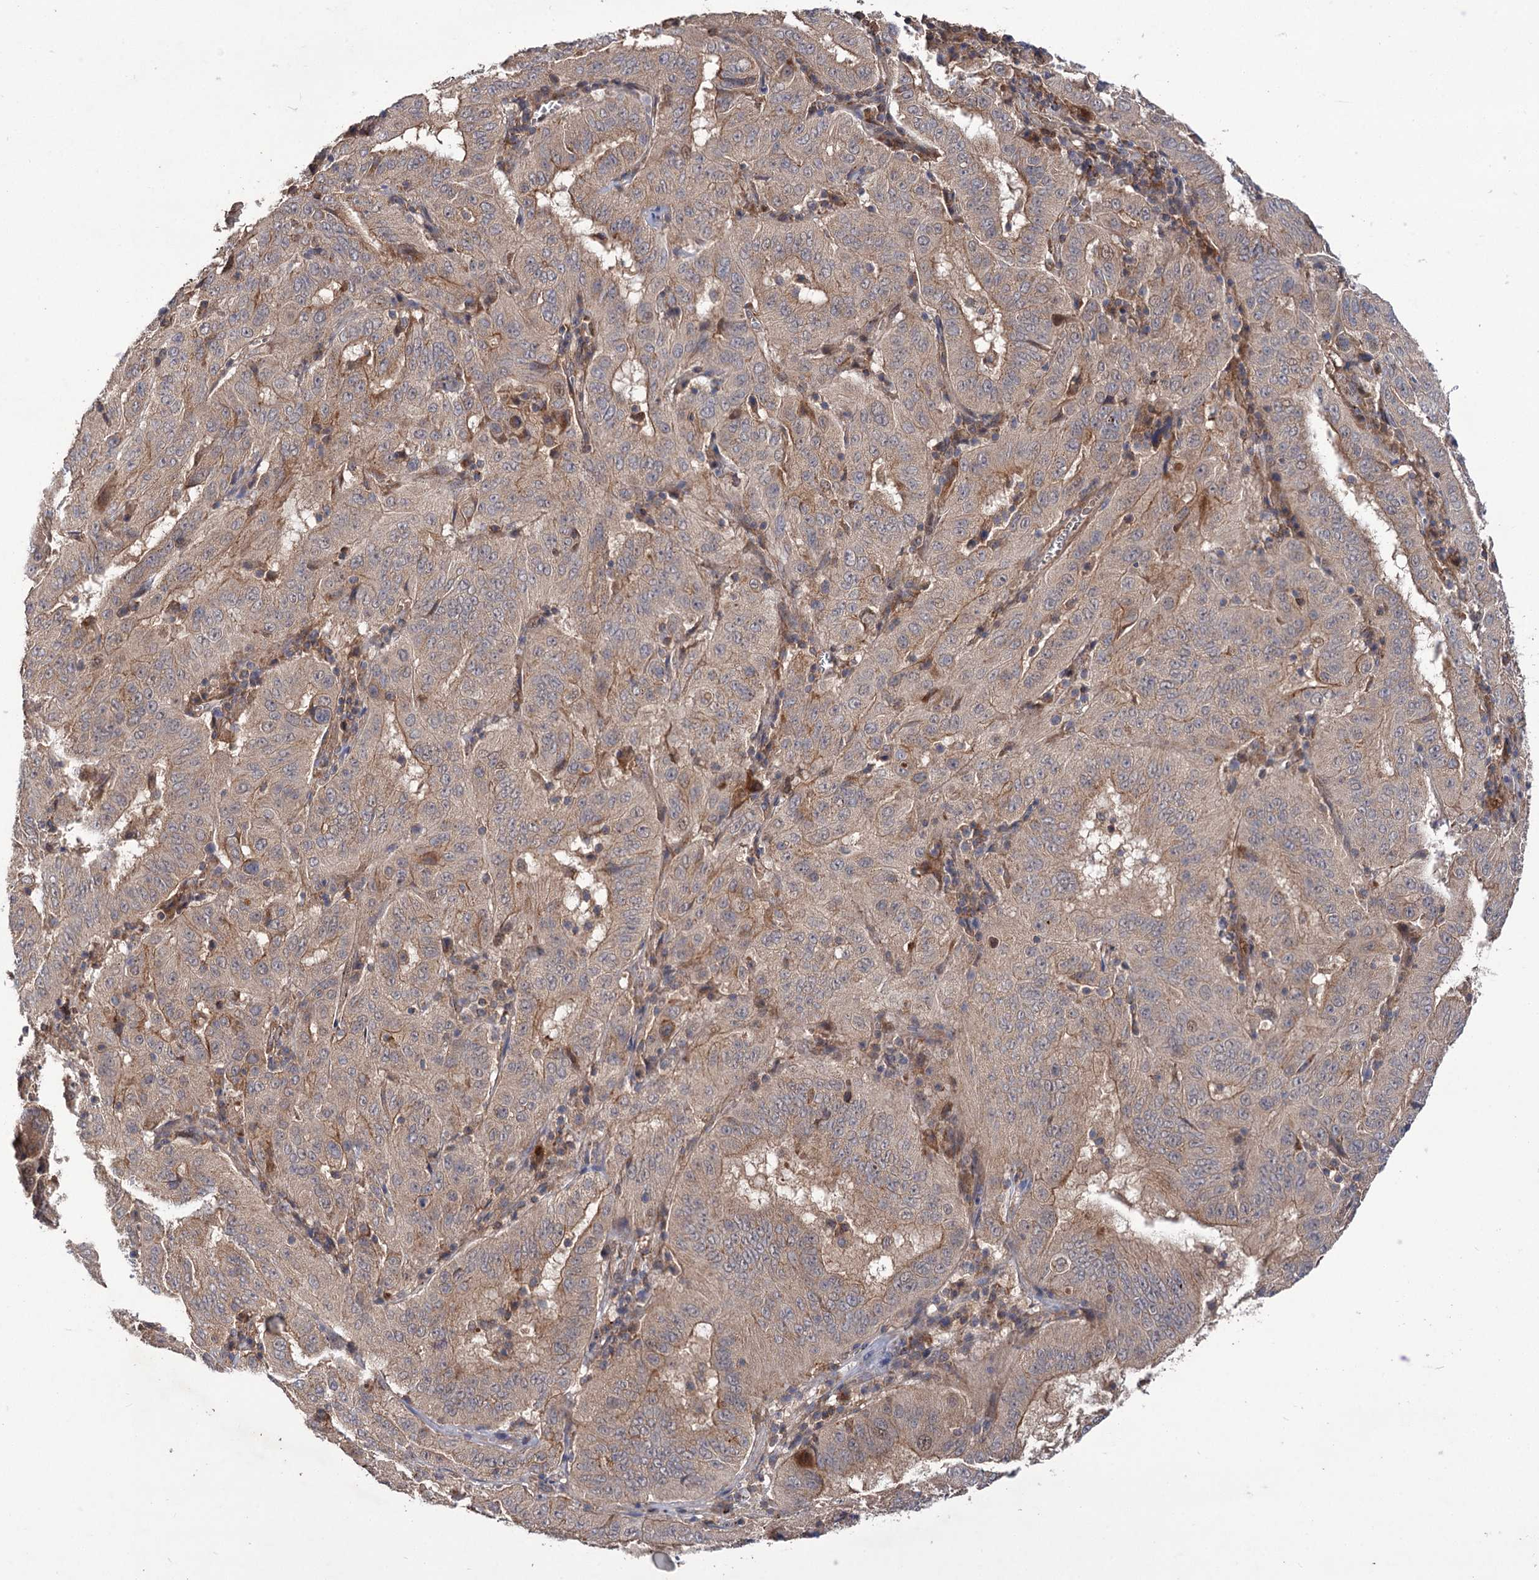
{"staining": {"intensity": "weak", "quantity": ">75%", "location": "cytoplasmic/membranous"}, "tissue": "pancreatic cancer", "cell_type": "Tumor cells", "image_type": "cancer", "snomed": [{"axis": "morphology", "description": "Adenocarcinoma, NOS"}, {"axis": "topography", "description": "Pancreas"}], "caption": "Immunohistochemical staining of pancreatic cancer (adenocarcinoma) demonstrates low levels of weak cytoplasmic/membranous protein positivity in approximately >75% of tumor cells. (IHC, brightfield microscopy, high magnification).", "gene": "FBXW8", "patient": {"sex": "male", "age": 63}}